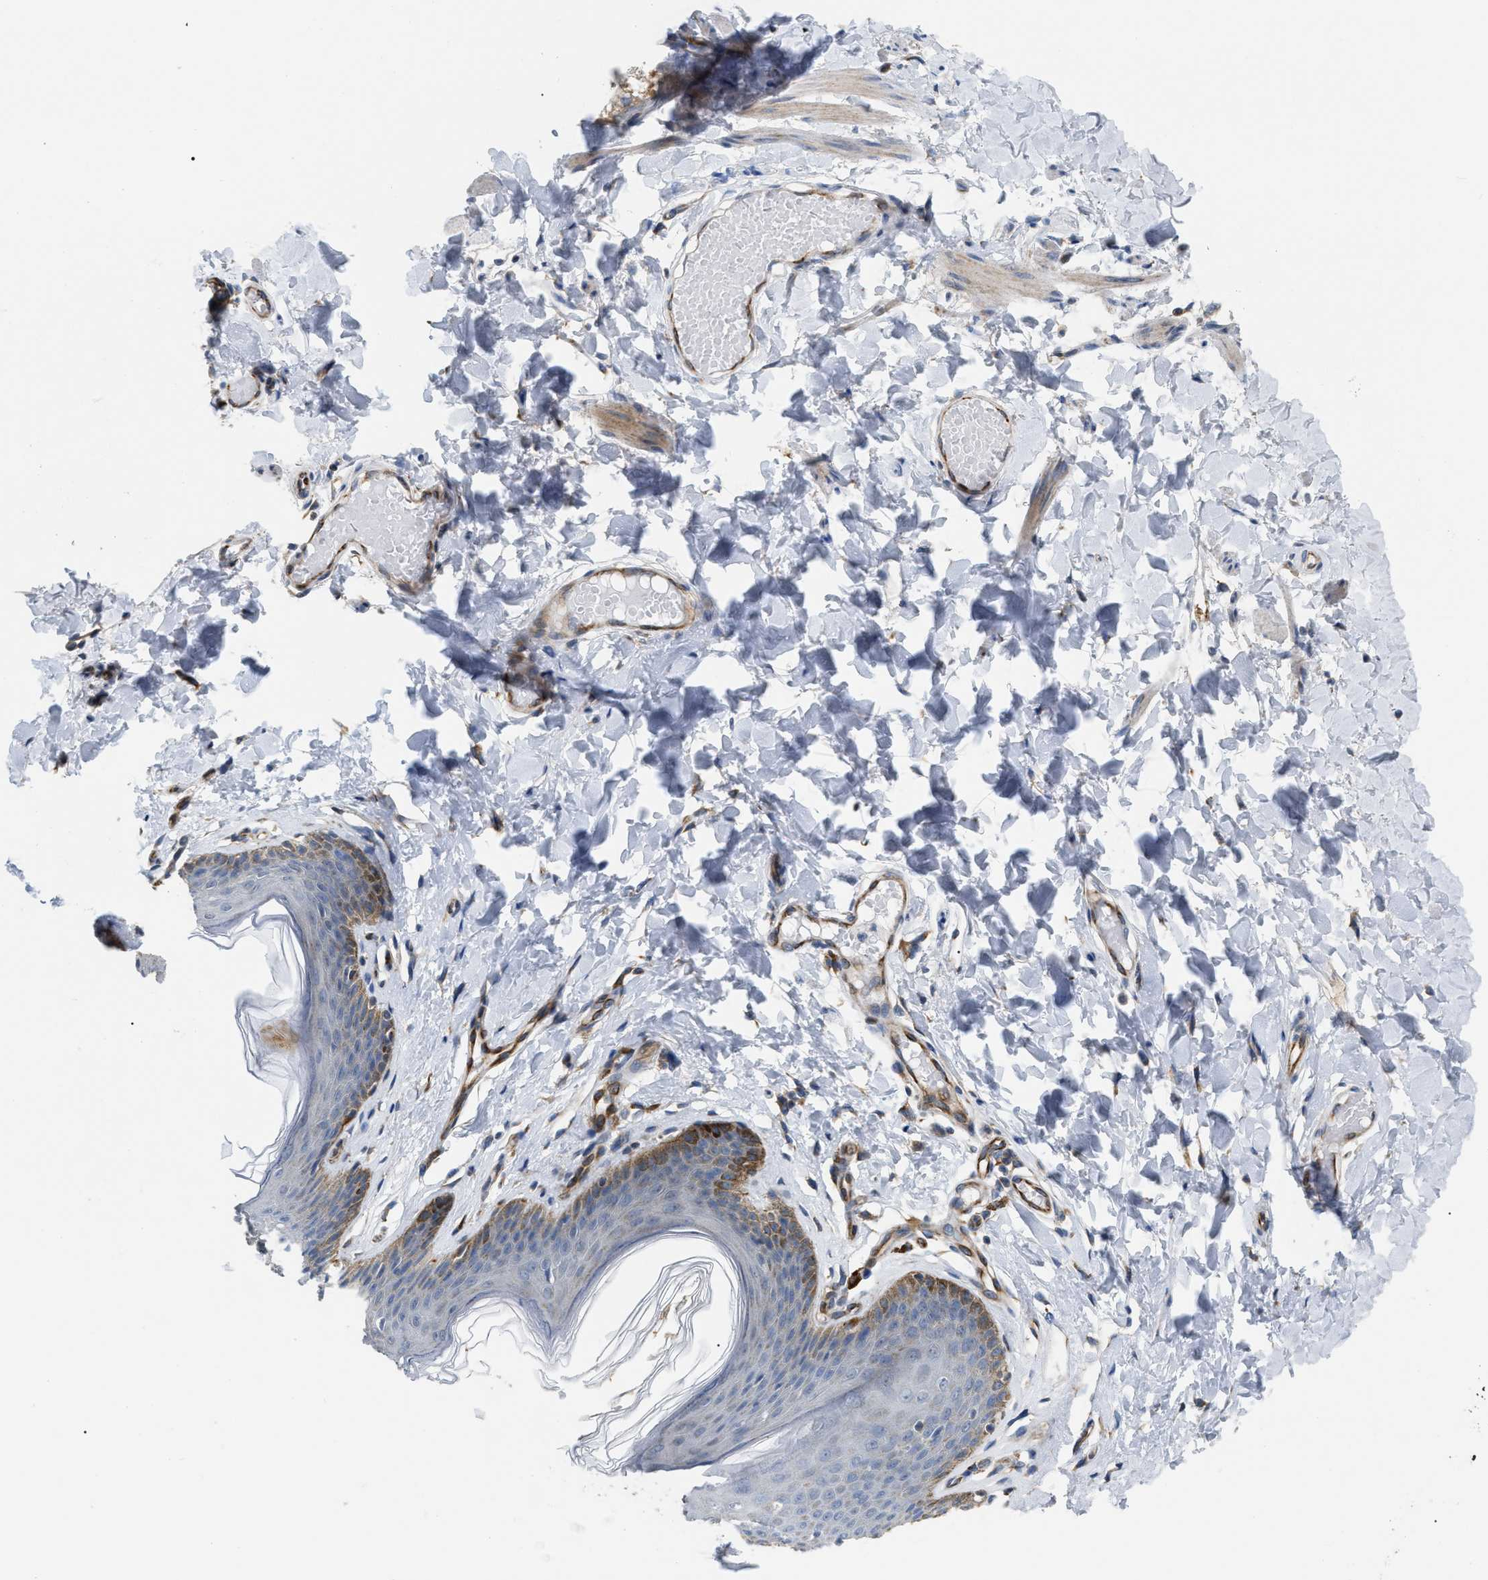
{"staining": {"intensity": "moderate", "quantity": "<25%", "location": "cytoplasmic/membranous"}, "tissue": "skin", "cell_type": "Epidermal cells", "image_type": "normal", "snomed": [{"axis": "morphology", "description": "Normal tissue, NOS"}, {"axis": "topography", "description": "Vulva"}], "caption": "Immunohistochemistry (IHC) (DAB) staining of unremarkable human skin shows moderate cytoplasmic/membranous protein expression in approximately <25% of epidermal cells.", "gene": "DHX58", "patient": {"sex": "female", "age": 66}}